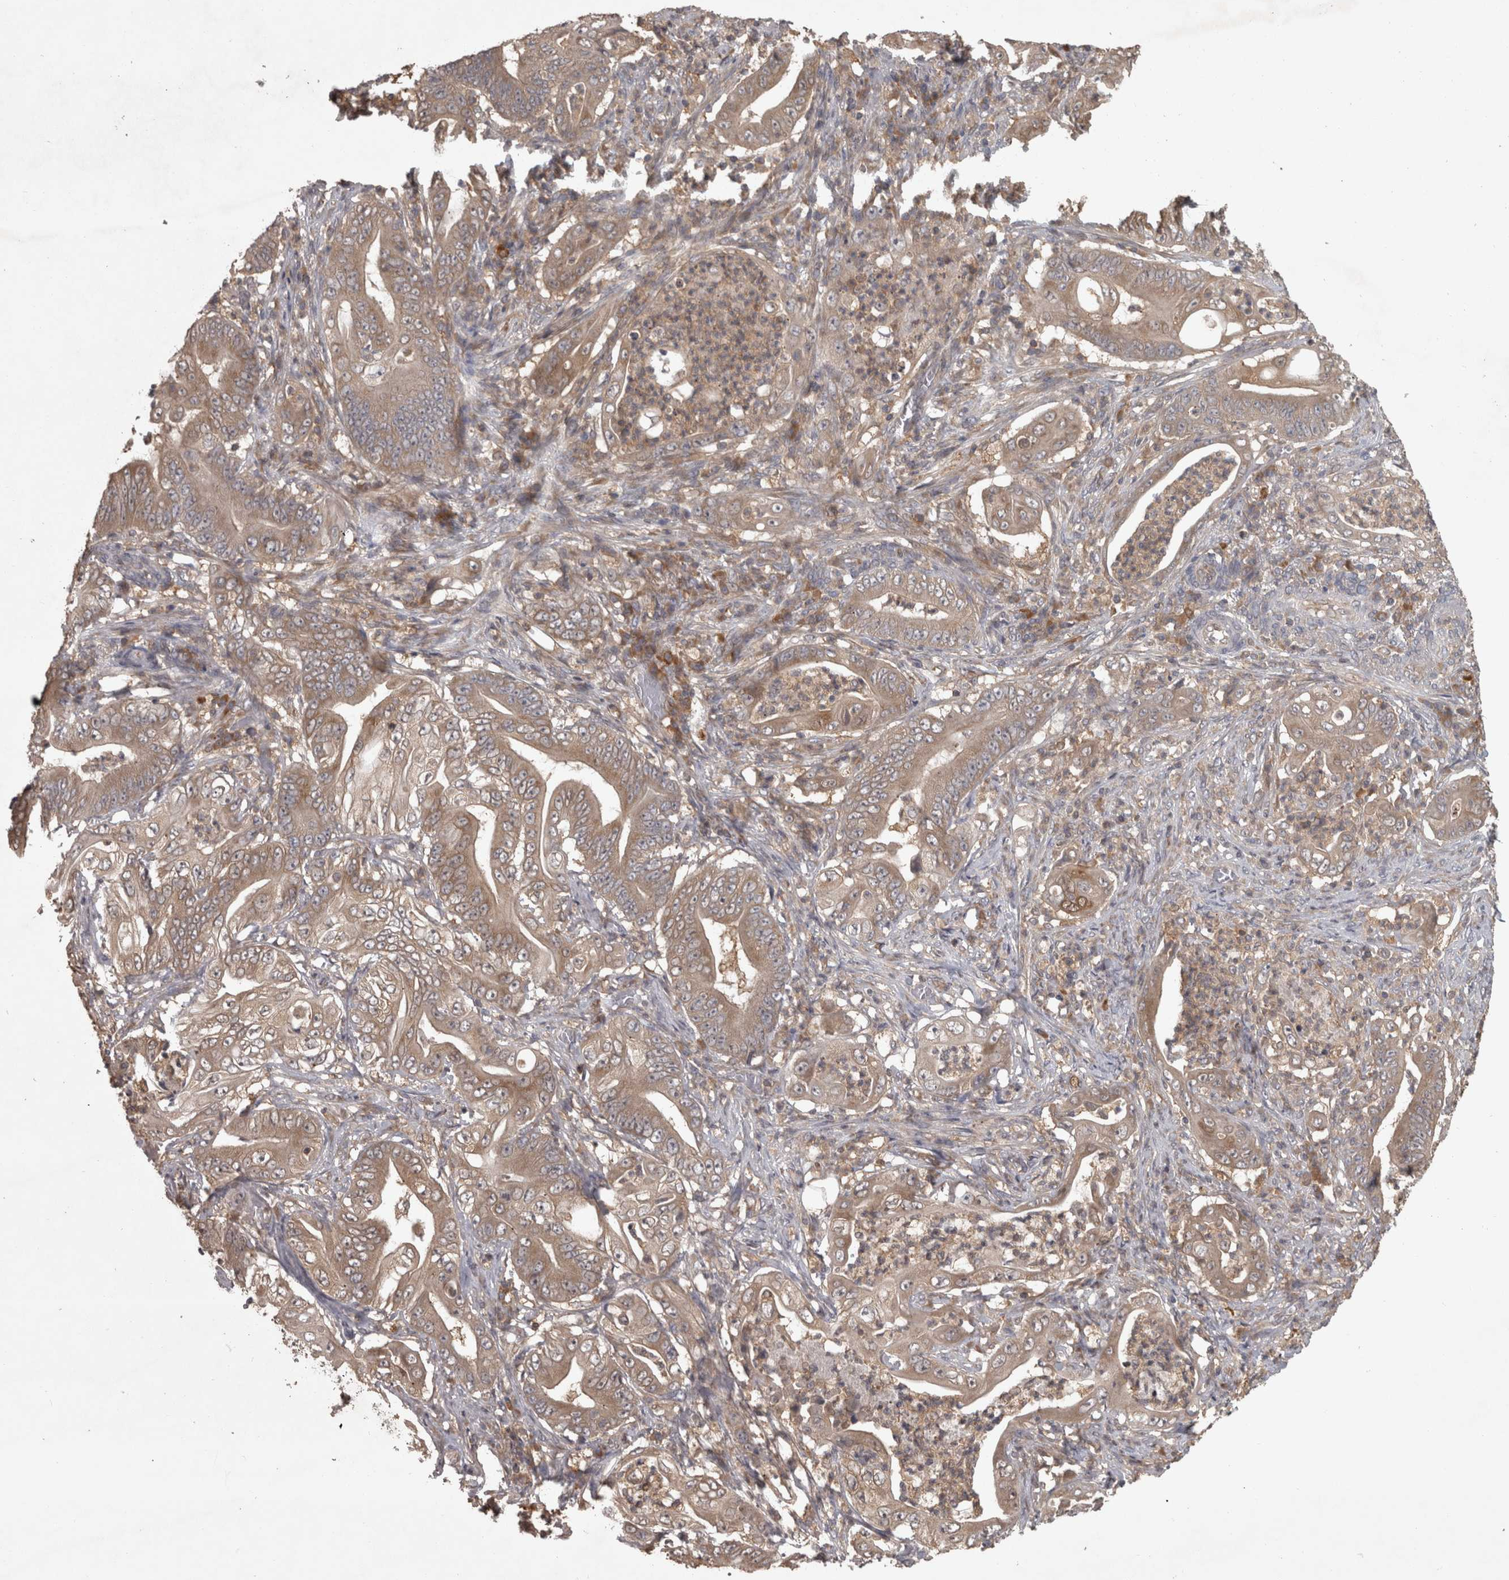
{"staining": {"intensity": "weak", "quantity": ">75%", "location": "cytoplasmic/membranous"}, "tissue": "stomach cancer", "cell_type": "Tumor cells", "image_type": "cancer", "snomed": [{"axis": "morphology", "description": "Adenocarcinoma, NOS"}, {"axis": "topography", "description": "Stomach"}], "caption": "Protein expression analysis of human adenocarcinoma (stomach) reveals weak cytoplasmic/membranous expression in approximately >75% of tumor cells.", "gene": "MICU3", "patient": {"sex": "female", "age": 73}}